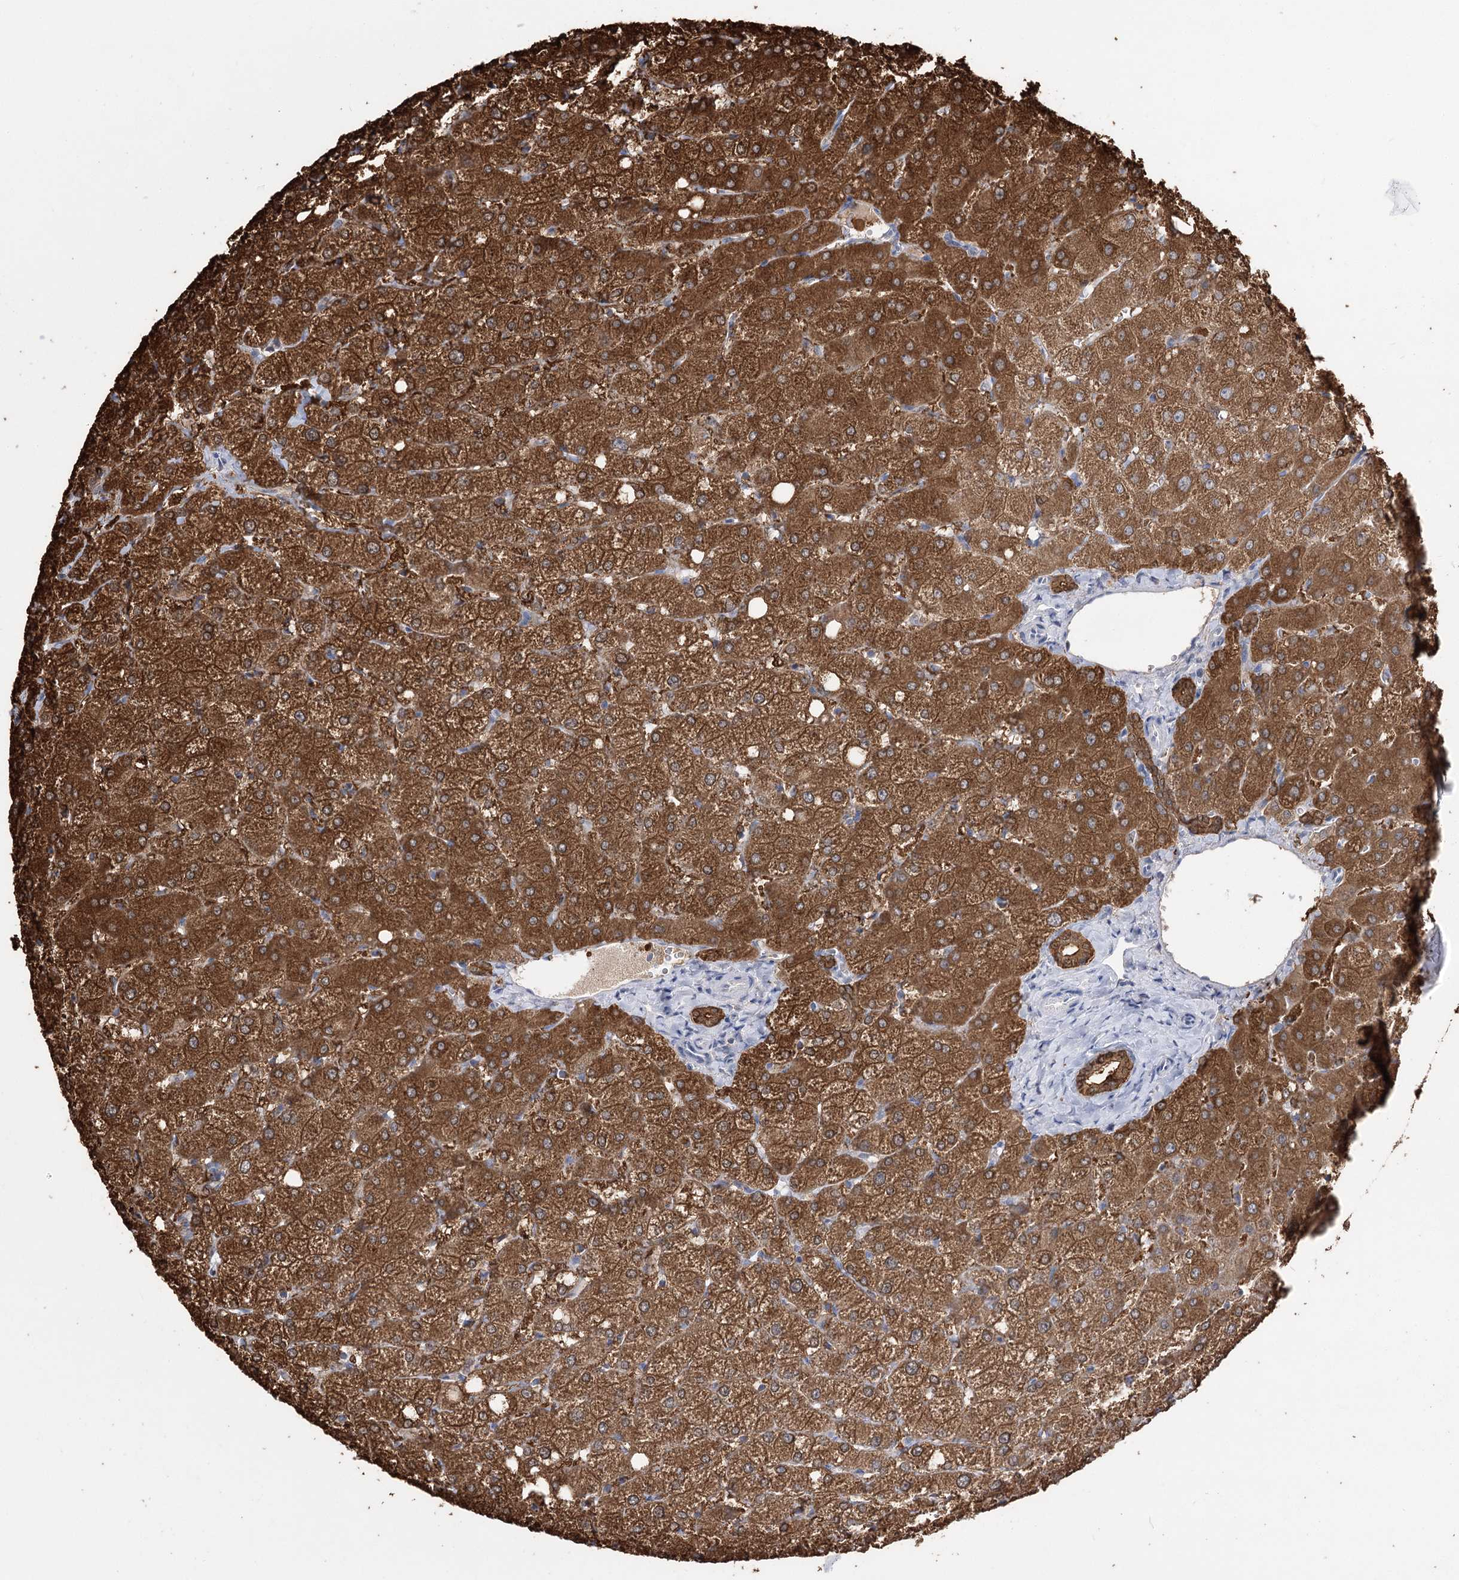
{"staining": {"intensity": "strong", "quantity": ">75%", "location": "cytoplasmic/membranous"}, "tissue": "liver", "cell_type": "Cholangiocytes", "image_type": "normal", "snomed": [{"axis": "morphology", "description": "Normal tissue, NOS"}, {"axis": "topography", "description": "Liver"}], "caption": "Immunohistochemical staining of benign human liver demonstrates strong cytoplasmic/membranous protein staining in about >75% of cholangiocytes. The staining is performed using DAB brown chromogen to label protein expression. The nuclei are counter-stained blue using hematoxylin.", "gene": "UGP2", "patient": {"sex": "female", "age": 54}}